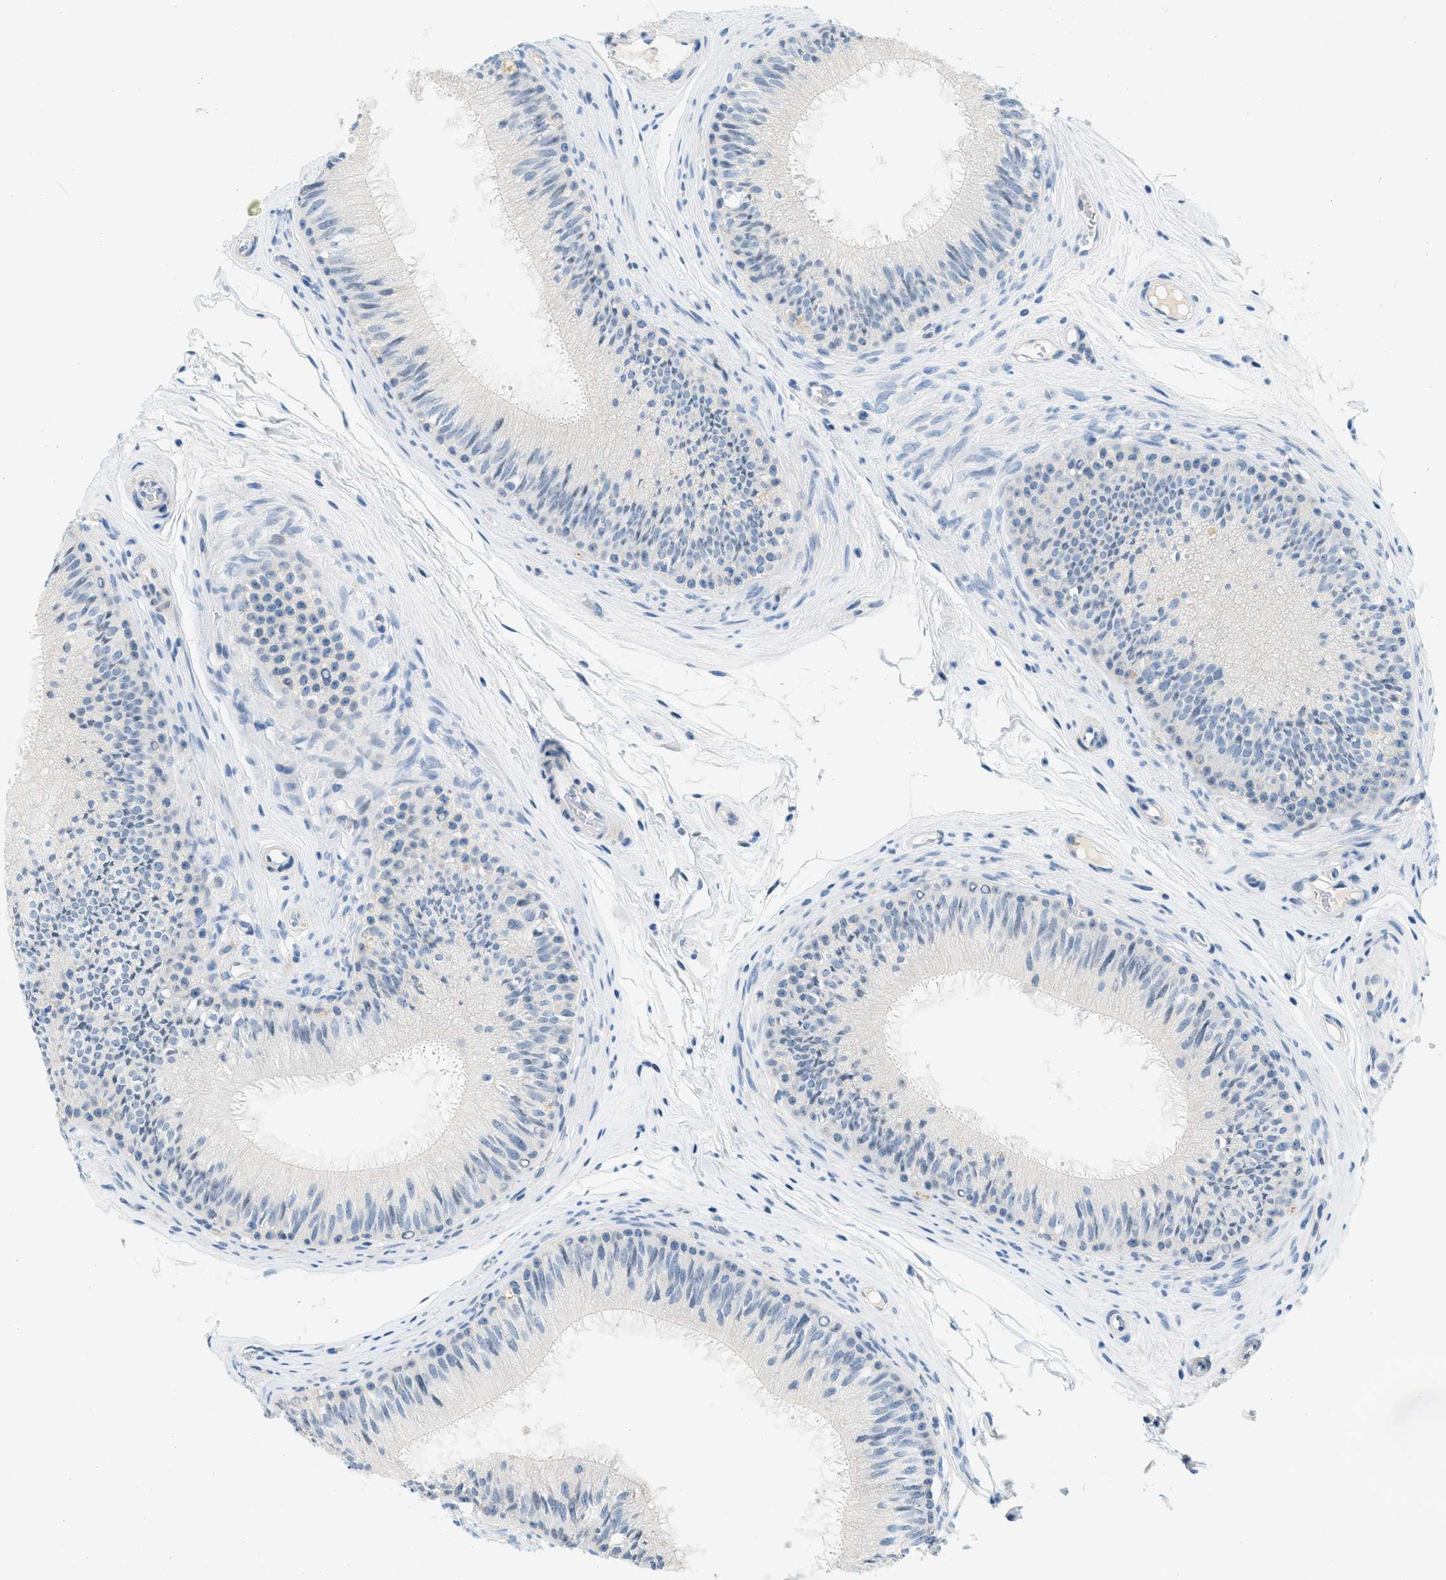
{"staining": {"intensity": "negative", "quantity": "none", "location": "none"}, "tissue": "epididymis", "cell_type": "Glandular cells", "image_type": "normal", "snomed": [{"axis": "morphology", "description": "Normal tissue, NOS"}, {"axis": "topography", "description": "Testis"}, {"axis": "topography", "description": "Epididymis"}], "caption": "IHC image of normal human epididymis stained for a protein (brown), which exhibits no expression in glandular cells.", "gene": "CYP4X1", "patient": {"sex": "male", "age": 36}}